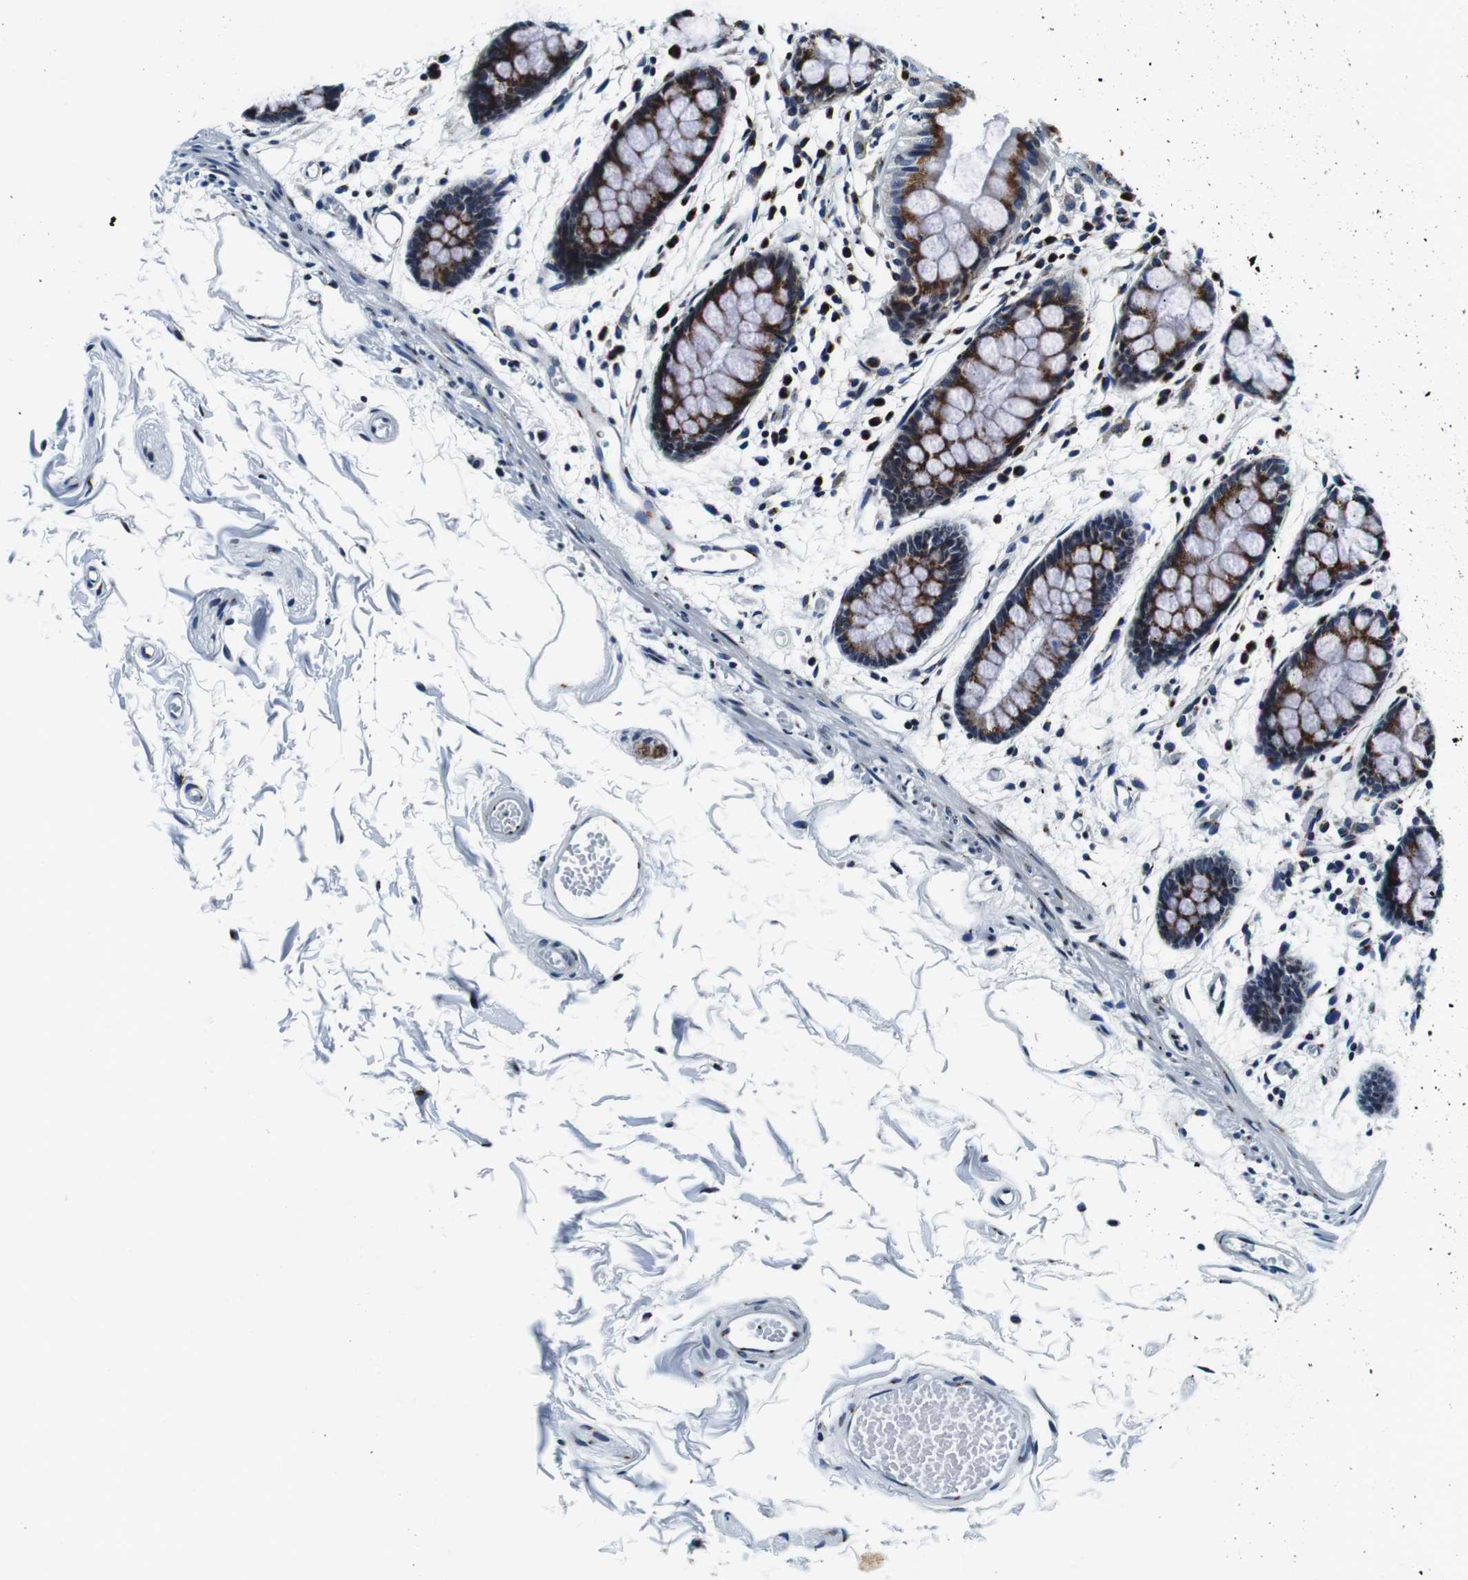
{"staining": {"intensity": "strong", "quantity": ">75%", "location": "cytoplasmic/membranous"}, "tissue": "rectum", "cell_type": "Glandular cells", "image_type": "normal", "snomed": [{"axis": "morphology", "description": "Normal tissue, NOS"}, {"axis": "topography", "description": "Rectum"}], "caption": "A brown stain labels strong cytoplasmic/membranous staining of a protein in glandular cells of benign rectum.", "gene": "FAR2", "patient": {"sex": "female", "age": 66}}